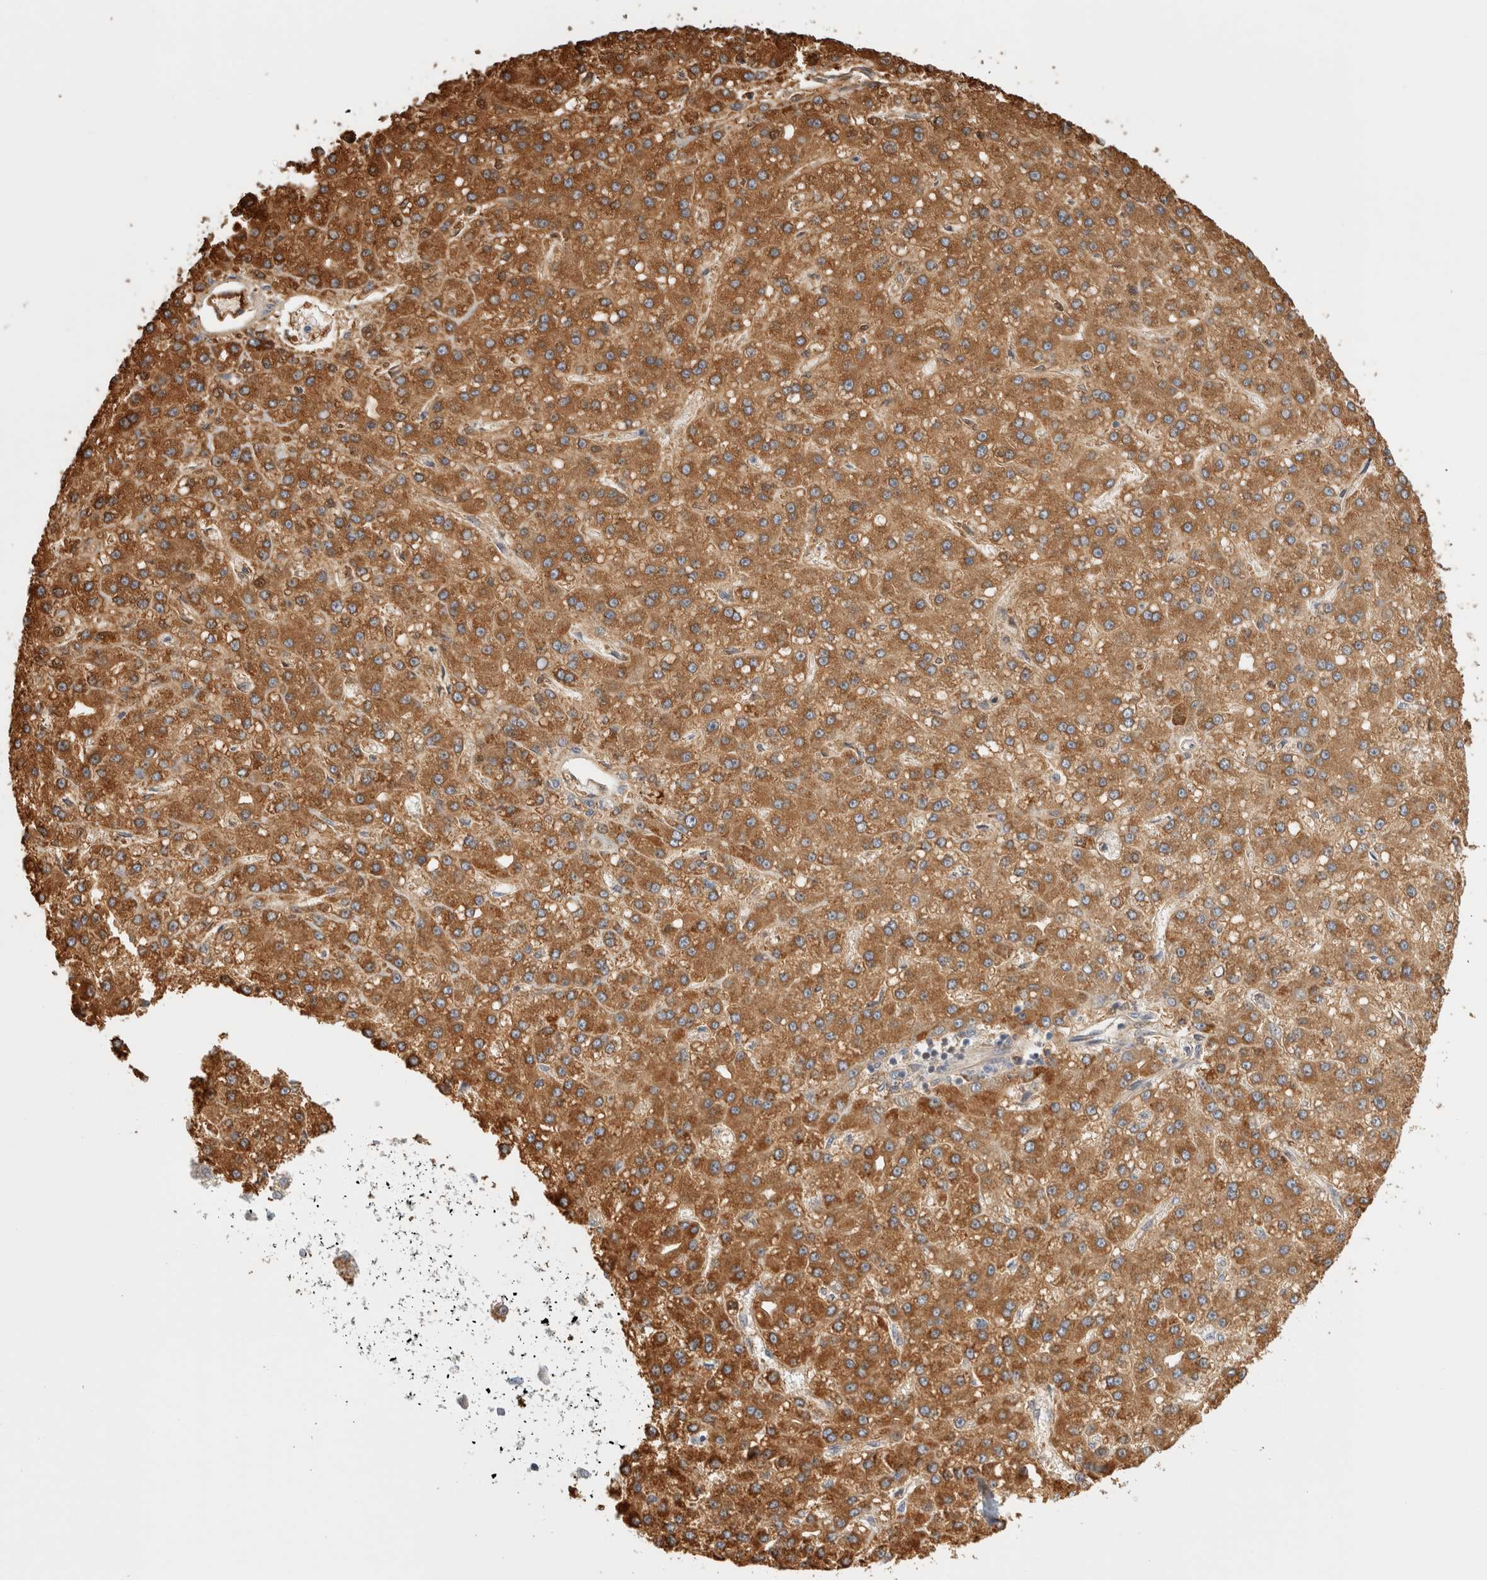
{"staining": {"intensity": "strong", "quantity": ">75%", "location": "cytoplasmic/membranous"}, "tissue": "liver cancer", "cell_type": "Tumor cells", "image_type": "cancer", "snomed": [{"axis": "morphology", "description": "Carcinoma, Hepatocellular, NOS"}, {"axis": "topography", "description": "Liver"}], "caption": "A brown stain labels strong cytoplasmic/membranous expression of a protein in human liver cancer tumor cells.", "gene": "FBLIM1", "patient": {"sex": "male", "age": 67}}